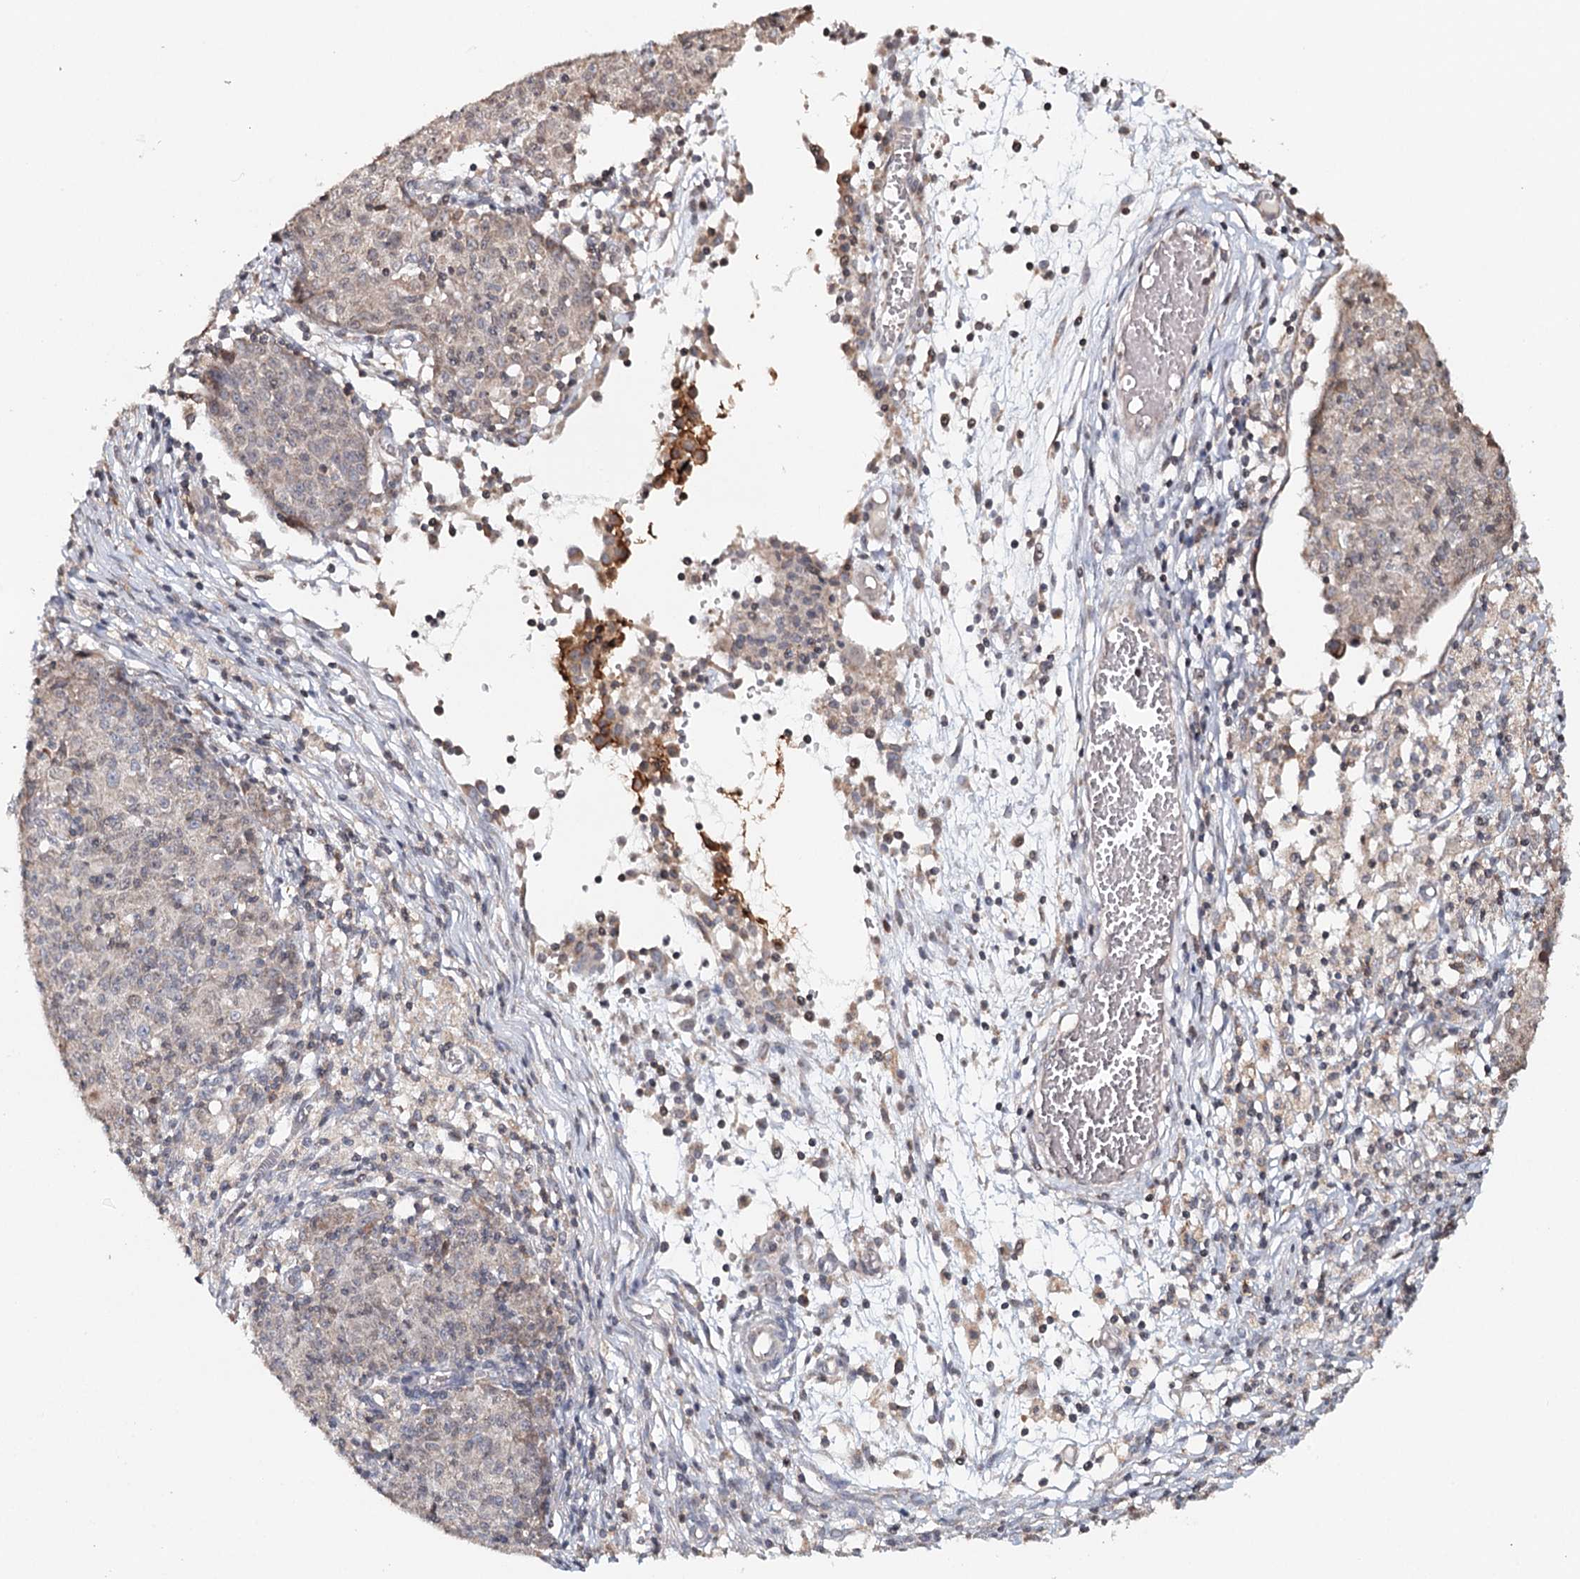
{"staining": {"intensity": "weak", "quantity": "<25%", "location": "cytoplasmic/membranous"}, "tissue": "ovarian cancer", "cell_type": "Tumor cells", "image_type": "cancer", "snomed": [{"axis": "morphology", "description": "Carcinoma, endometroid"}, {"axis": "topography", "description": "Ovary"}], "caption": "This is an immunohistochemistry photomicrograph of human endometroid carcinoma (ovarian). There is no positivity in tumor cells.", "gene": "ICOS", "patient": {"sex": "female", "age": 42}}